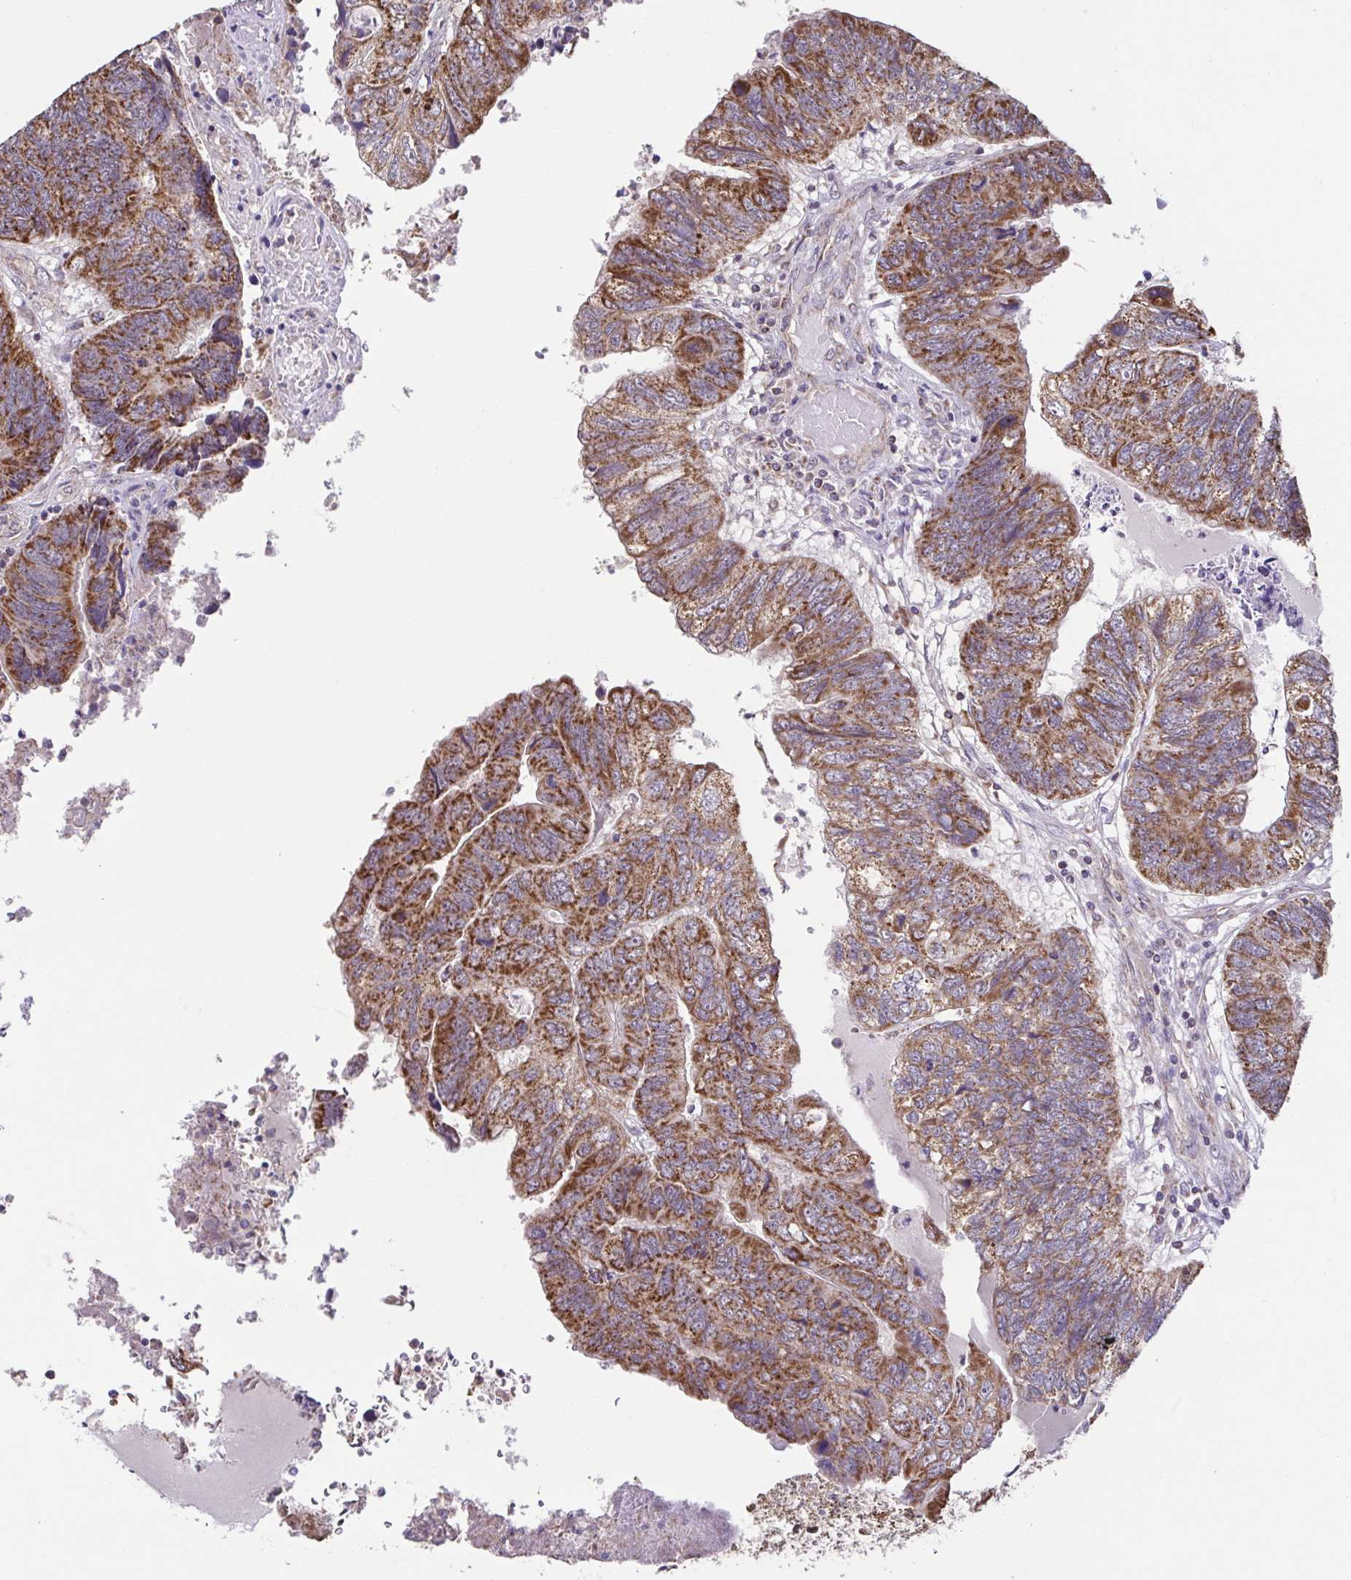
{"staining": {"intensity": "strong", "quantity": ">75%", "location": "cytoplasmic/membranous"}, "tissue": "colorectal cancer", "cell_type": "Tumor cells", "image_type": "cancer", "snomed": [{"axis": "morphology", "description": "Adenocarcinoma, NOS"}, {"axis": "topography", "description": "Colon"}], "caption": "Immunohistochemistry of human colorectal cancer demonstrates high levels of strong cytoplasmic/membranous positivity in about >75% of tumor cells.", "gene": "DIP2B", "patient": {"sex": "female", "age": 67}}